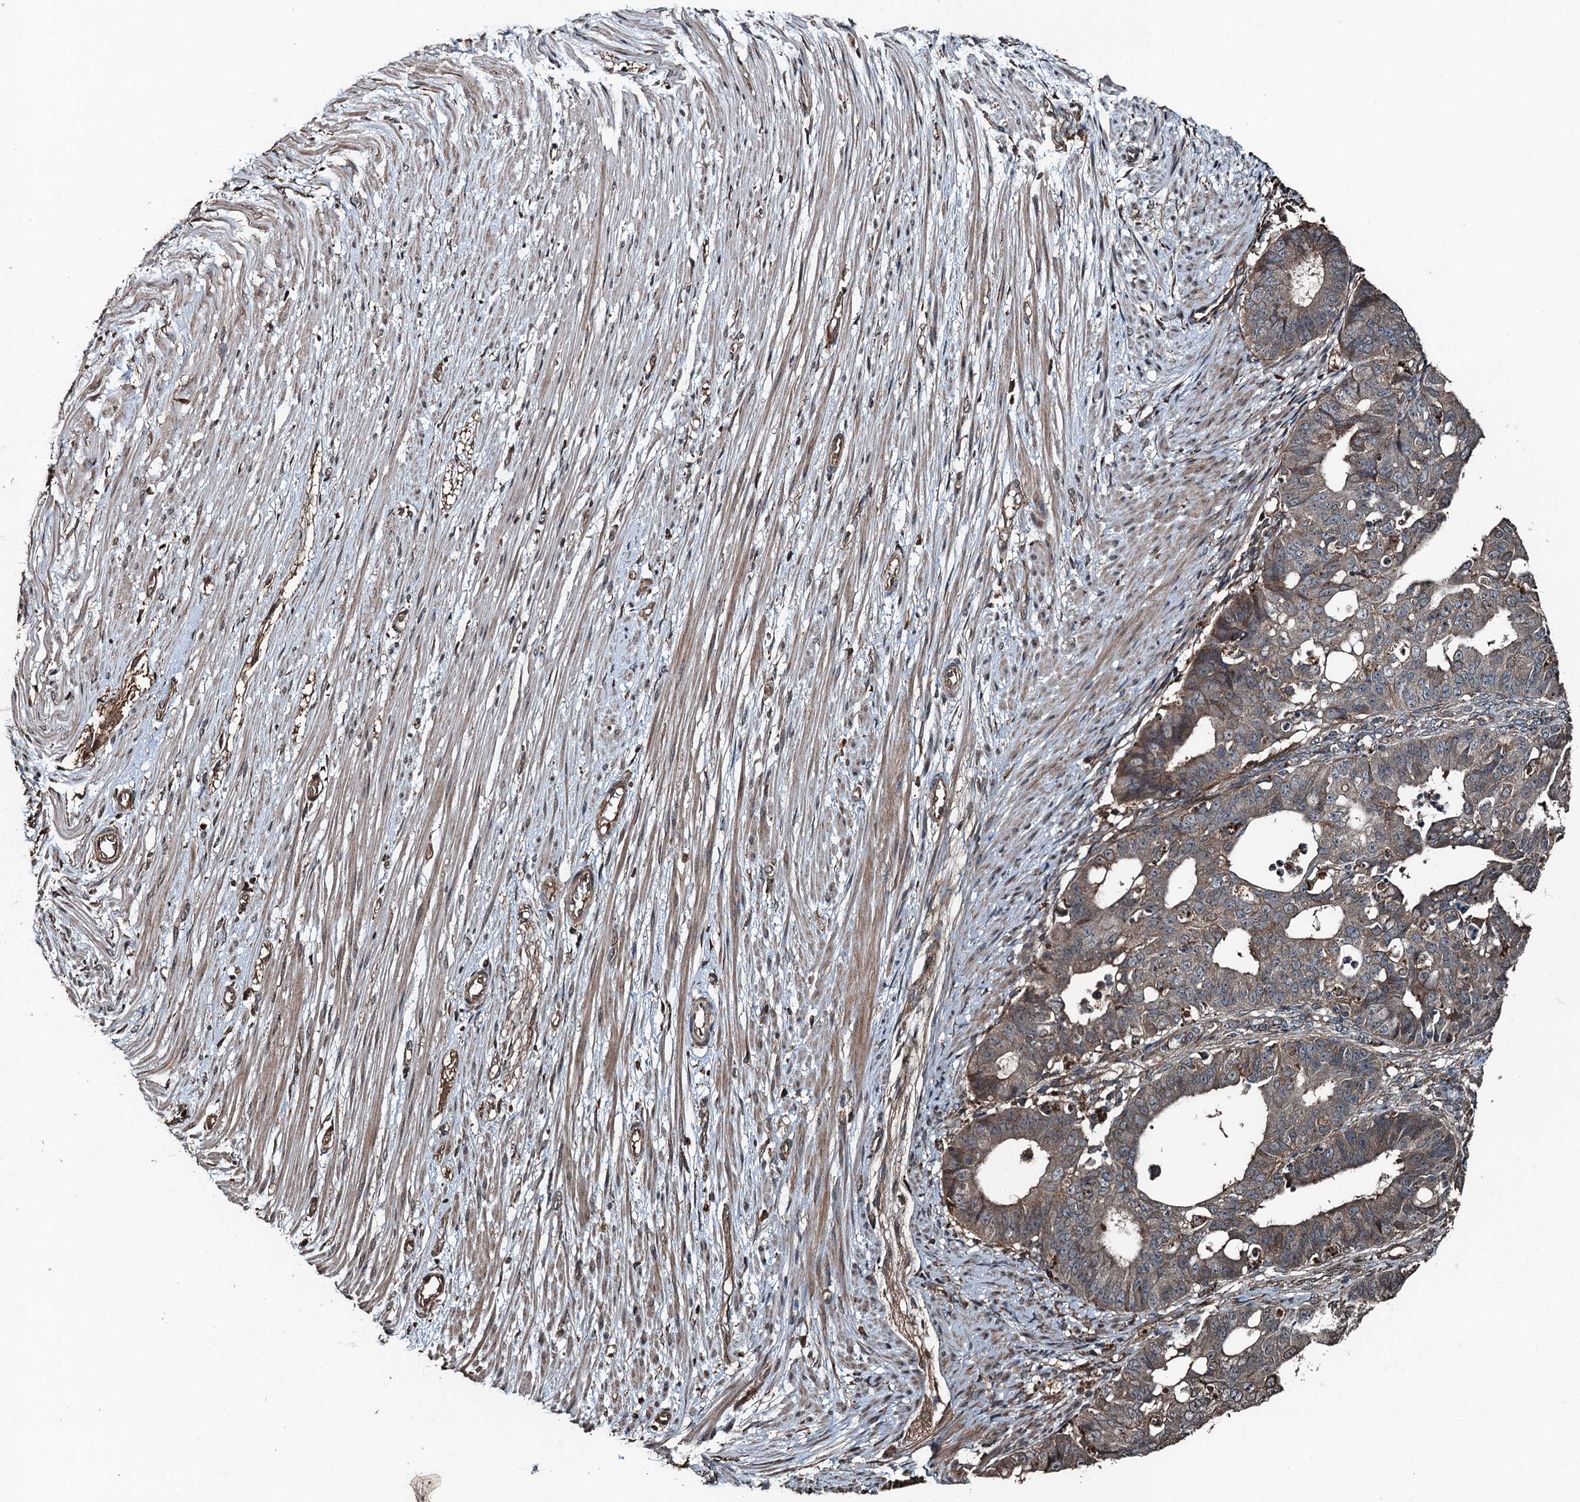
{"staining": {"intensity": "weak", "quantity": ">75%", "location": "cytoplasmic/membranous"}, "tissue": "ovarian cancer", "cell_type": "Tumor cells", "image_type": "cancer", "snomed": [{"axis": "morphology", "description": "Carcinoma, endometroid"}, {"axis": "topography", "description": "Appendix"}, {"axis": "topography", "description": "Ovary"}], "caption": "Brown immunohistochemical staining in human ovarian cancer (endometroid carcinoma) reveals weak cytoplasmic/membranous staining in approximately >75% of tumor cells.", "gene": "TCTN1", "patient": {"sex": "female", "age": 42}}